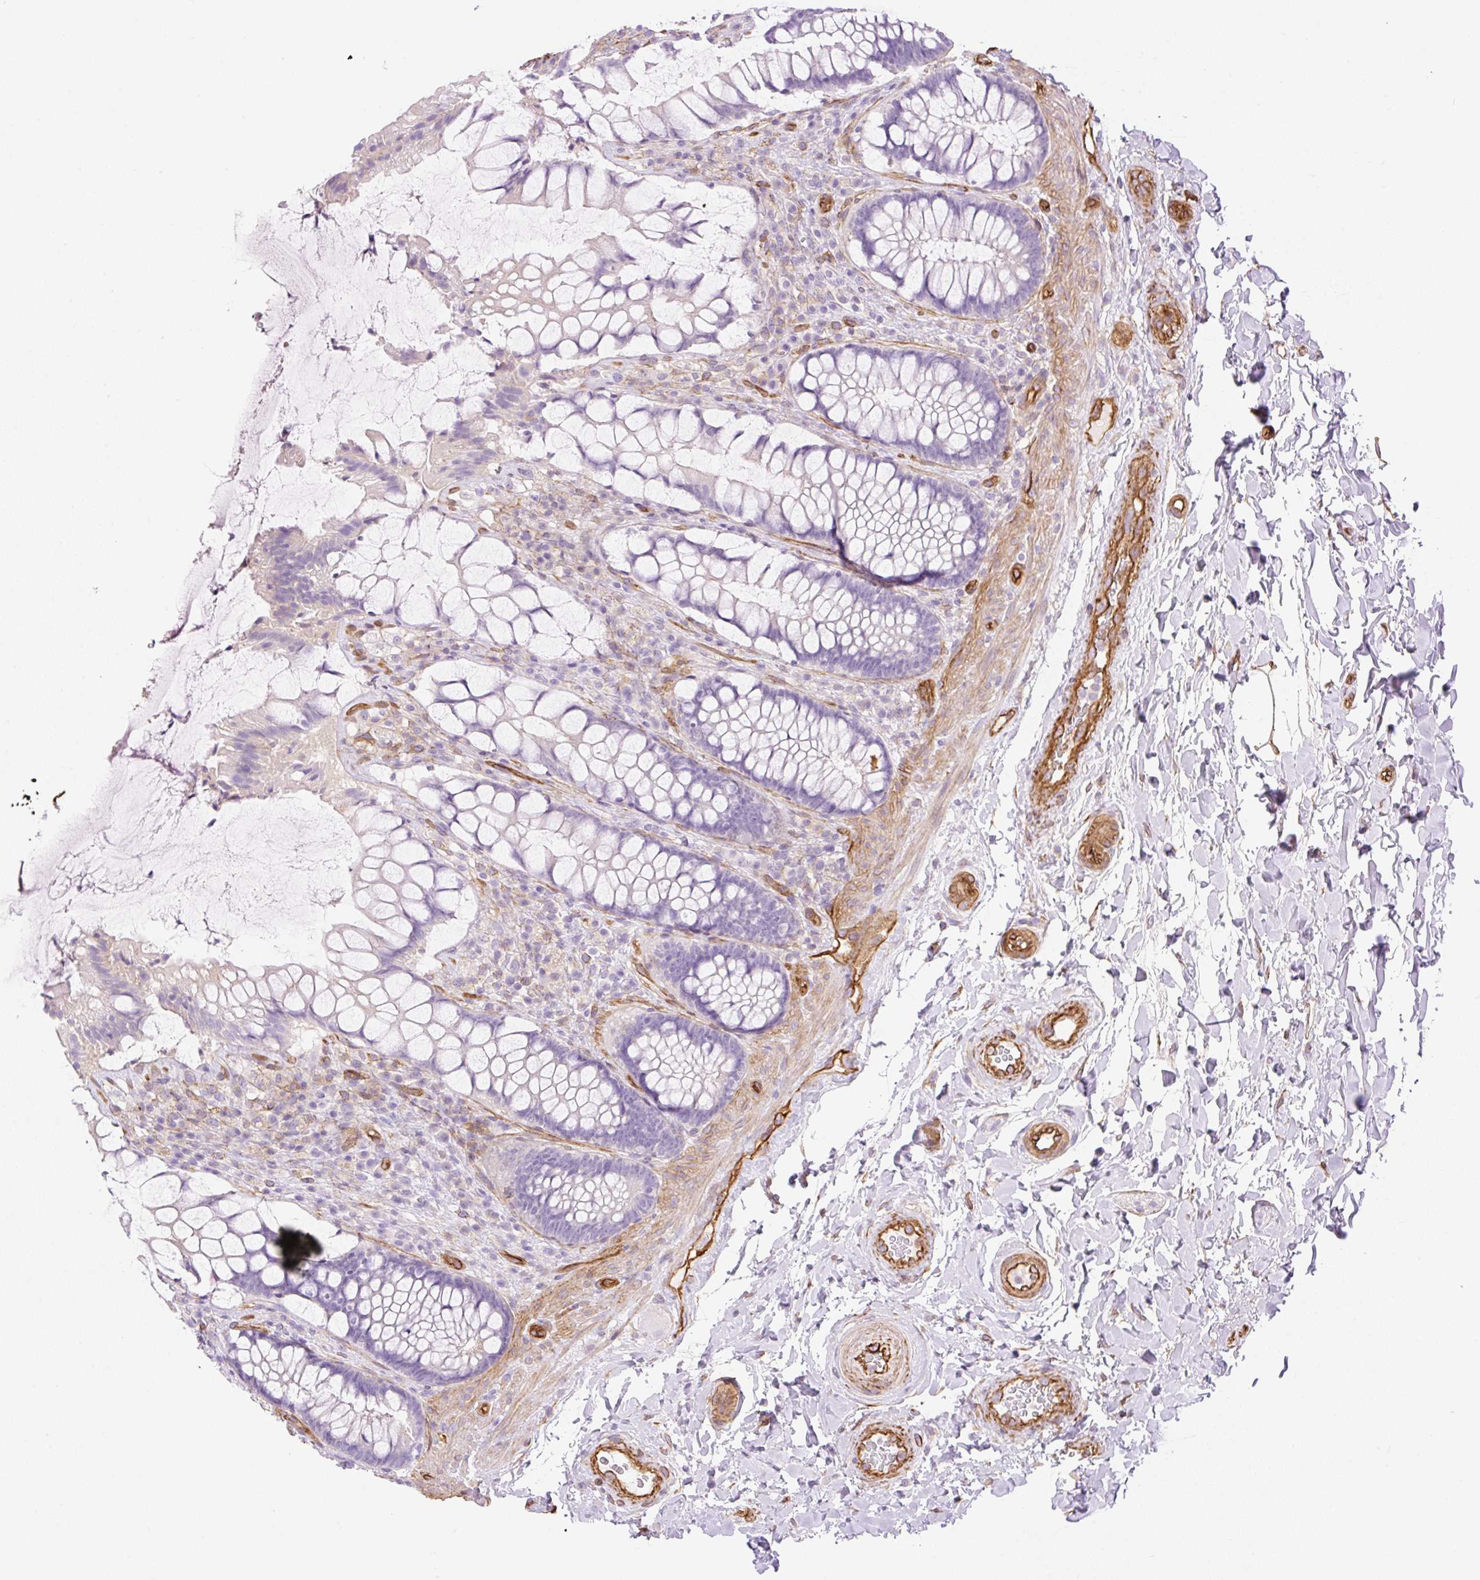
{"staining": {"intensity": "negative", "quantity": "none", "location": "none"}, "tissue": "rectum", "cell_type": "Glandular cells", "image_type": "normal", "snomed": [{"axis": "morphology", "description": "Normal tissue, NOS"}, {"axis": "topography", "description": "Rectum"}], "caption": "An IHC photomicrograph of normal rectum is shown. There is no staining in glandular cells of rectum.", "gene": "EHD1", "patient": {"sex": "female", "age": 58}}